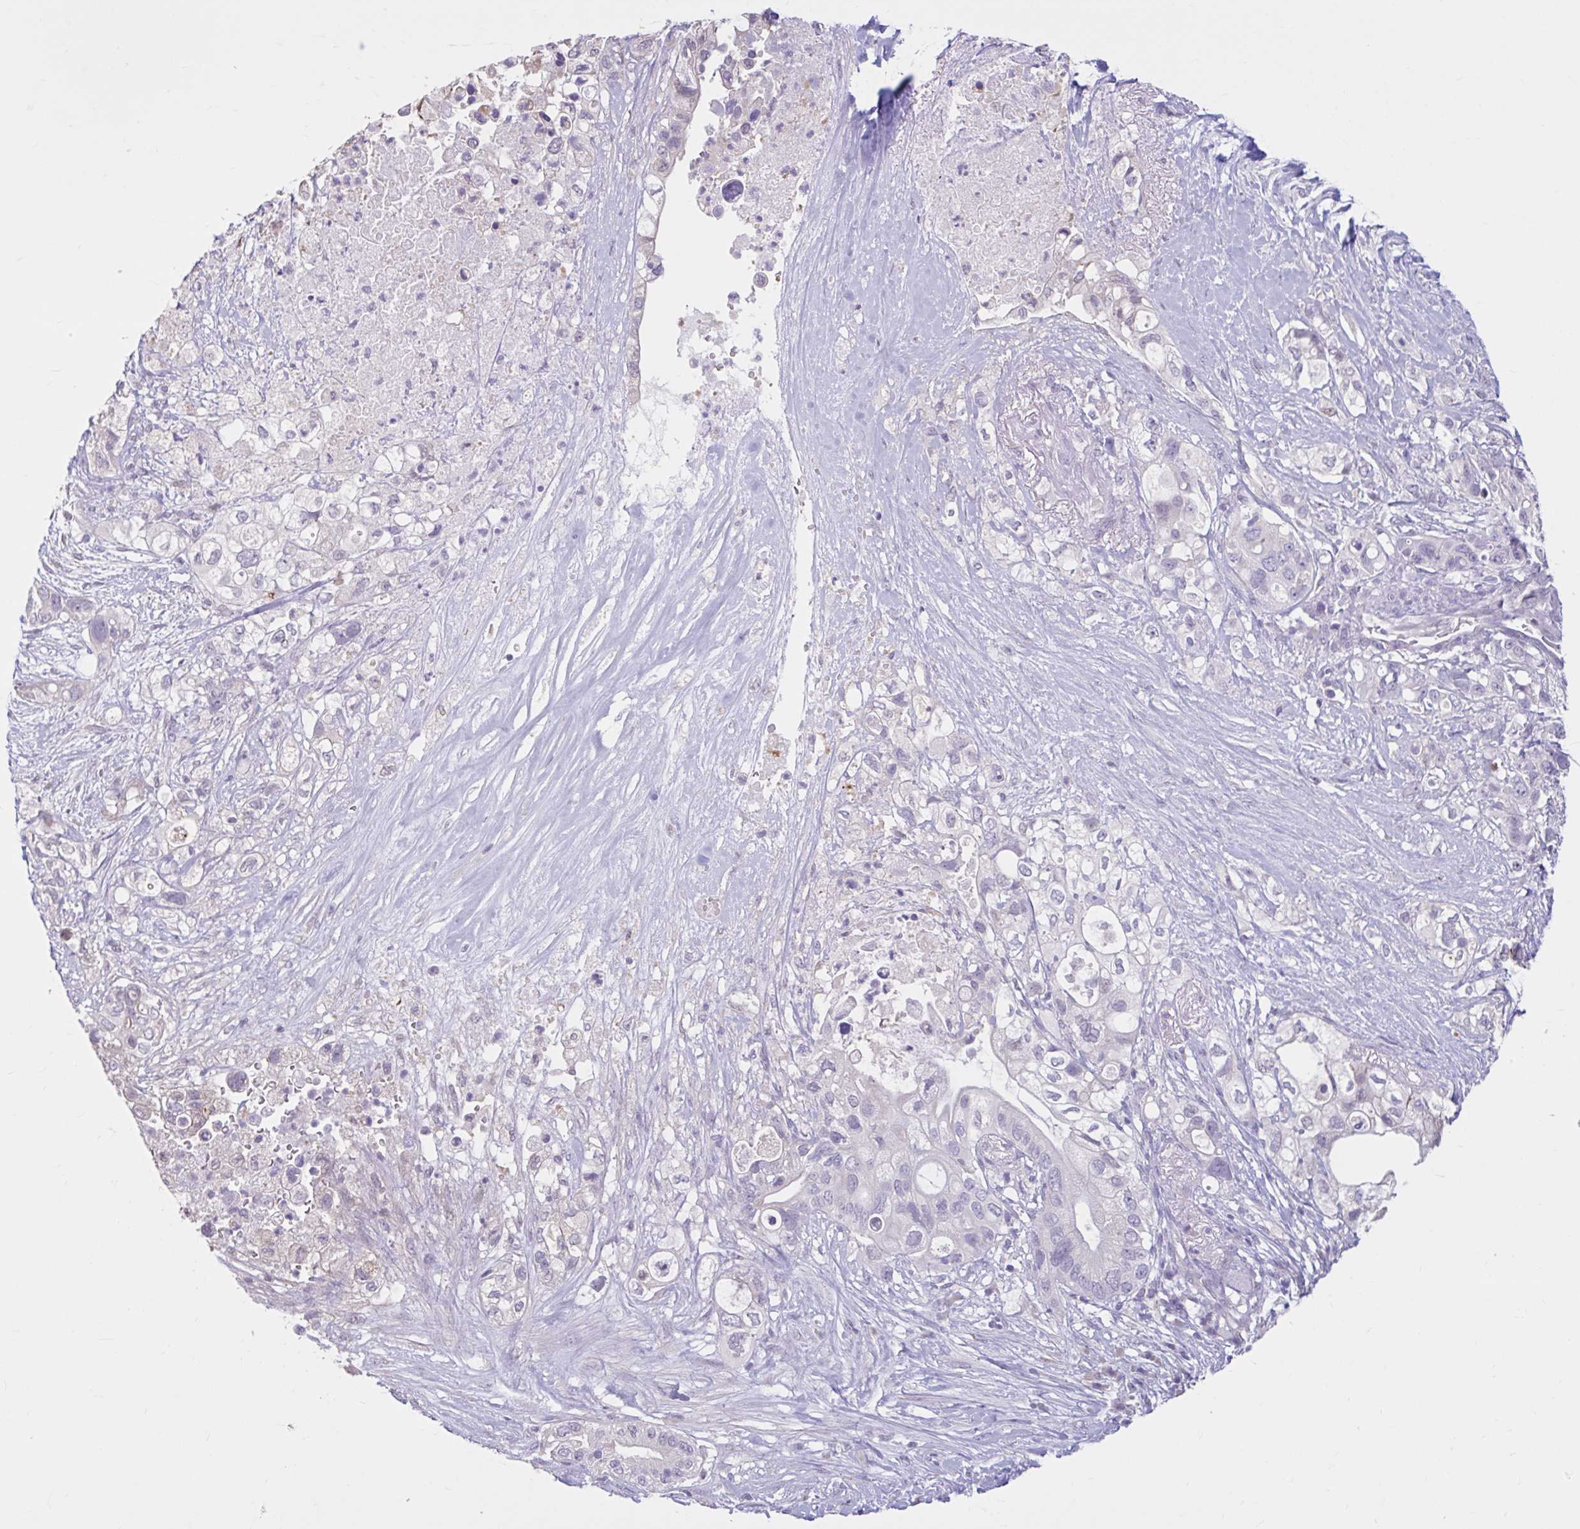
{"staining": {"intensity": "negative", "quantity": "none", "location": "none"}, "tissue": "pancreatic cancer", "cell_type": "Tumor cells", "image_type": "cancer", "snomed": [{"axis": "morphology", "description": "Adenocarcinoma, NOS"}, {"axis": "topography", "description": "Pancreas"}], "caption": "Protein analysis of adenocarcinoma (pancreatic) shows no significant expression in tumor cells.", "gene": "CDH19", "patient": {"sex": "female", "age": 72}}